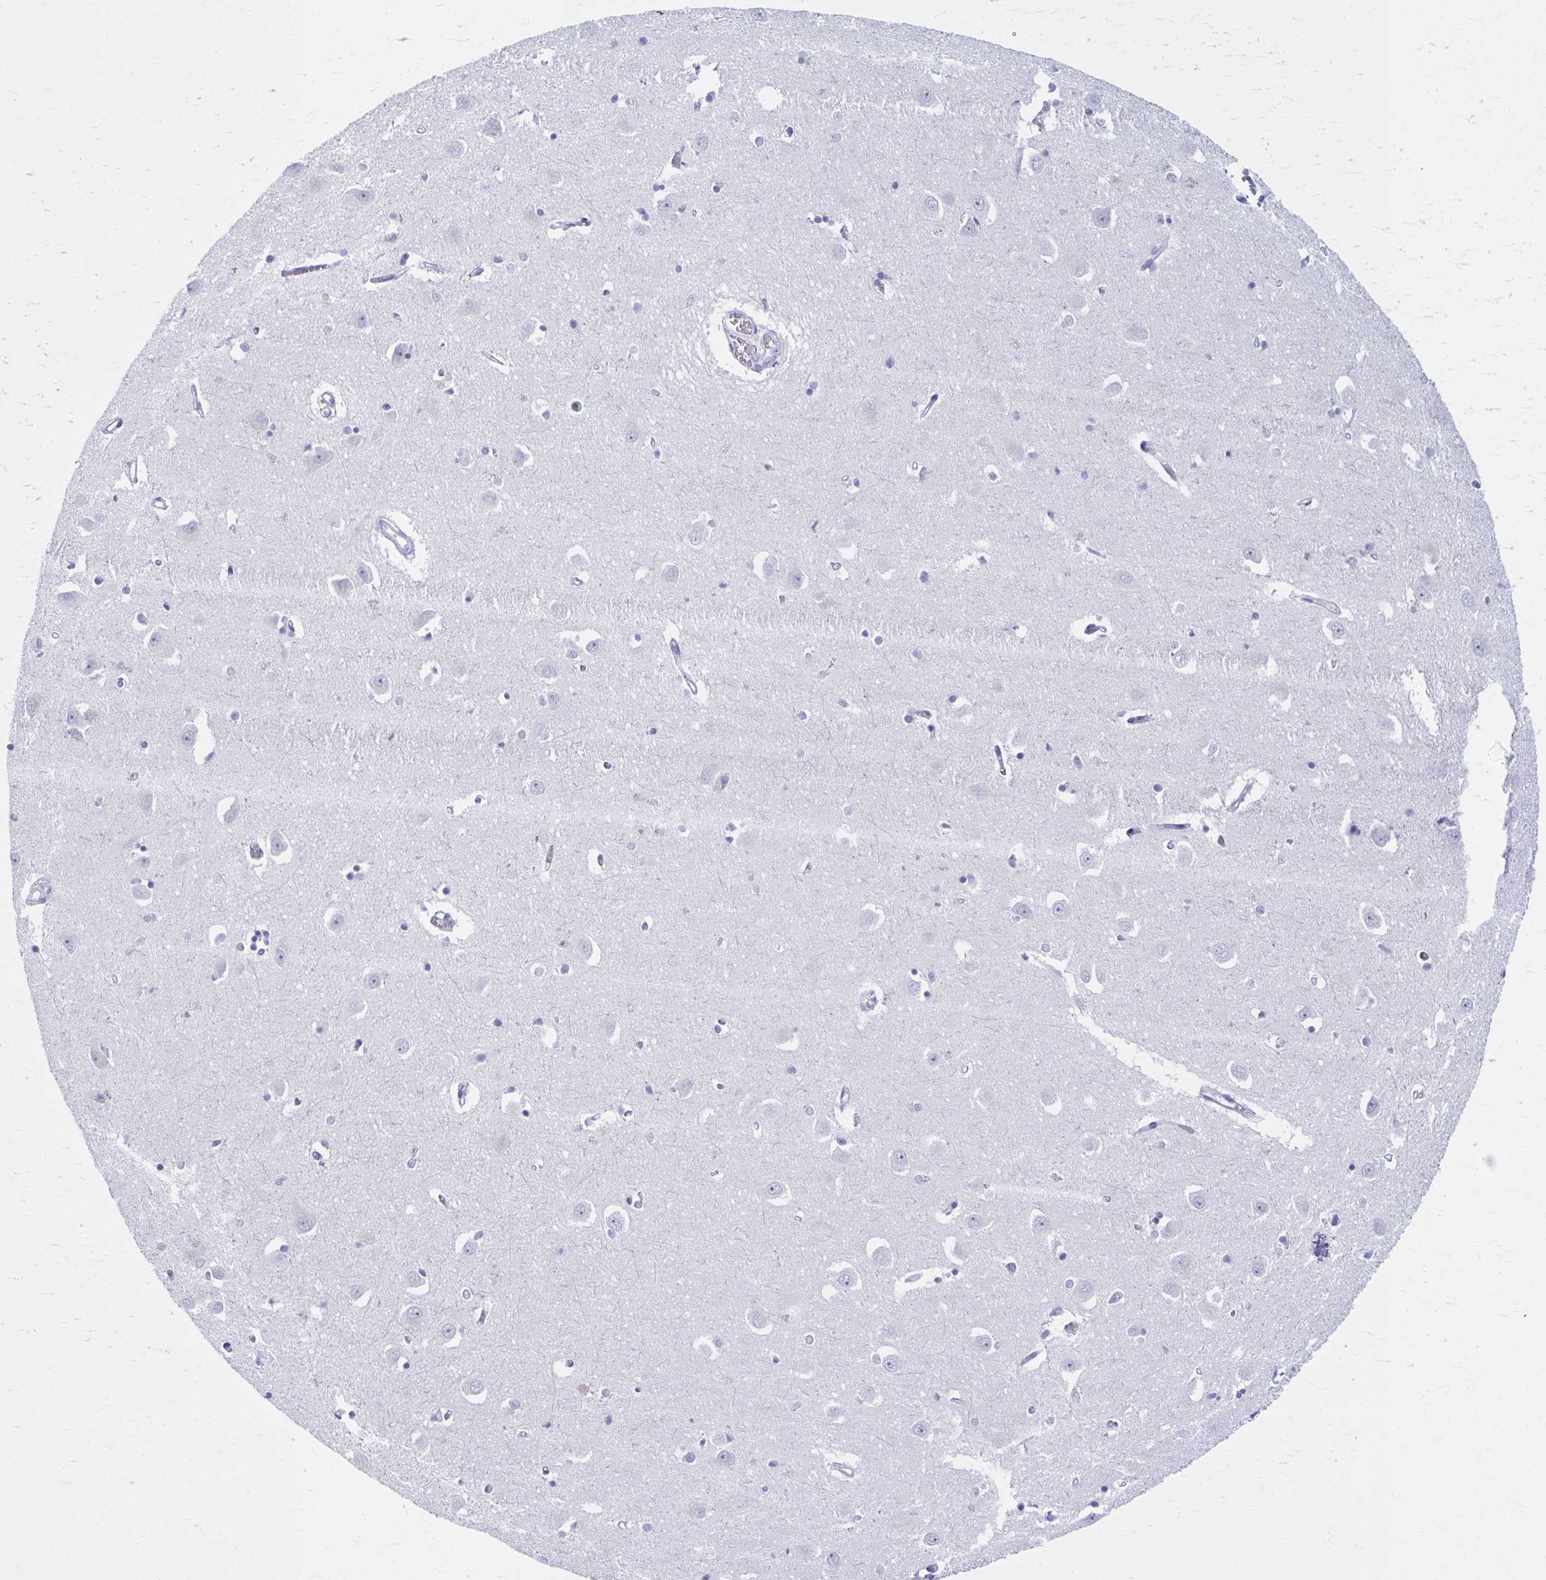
{"staining": {"intensity": "negative", "quantity": "none", "location": "none"}, "tissue": "caudate", "cell_type": "Glial cells", "image_type": "normal", "snomed": [{"axis": "morphology", "description": "Normal tissue, NOS"}, {"axis": "topography", "description": "Lateral ventricle wall"}, {"axis": "topography", "description": "Hippocampus"}], "caption": "Caudate was stained to show a protein in brown. There is no significant expression in glial cells. (IHC, brightfield microscopy, high magnification).", "gene": "CCDC105", "patient": {"sex": "female", "age": 63}}